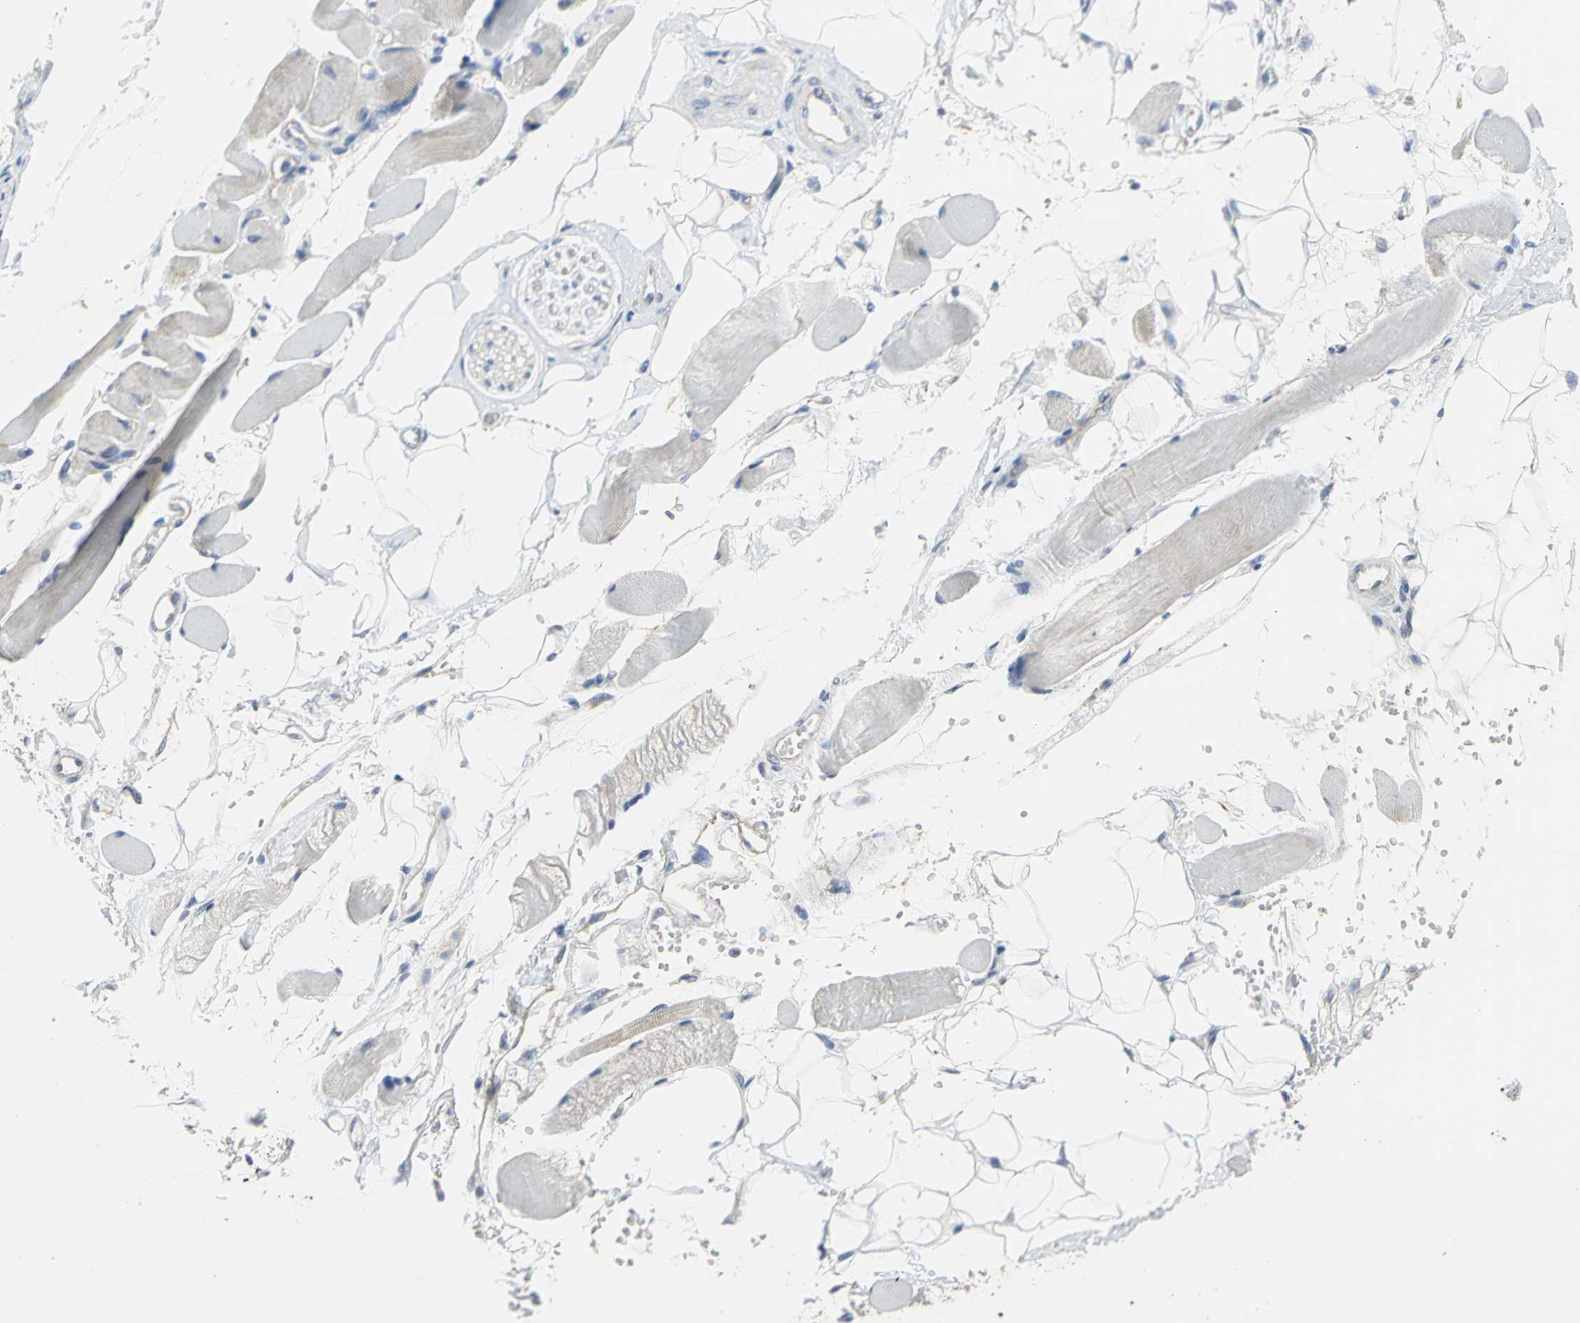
{"staining": {"intensity": "weak", "quantity": ">75%", "location": "cytoplasmic/membranous"}, "tissue": "skeletal muscle", "cell_type": "Myocytes", "image_type": "normal", "snomed": [{"axis": "morphology", "description": "Normal tissue, NOS"}, {"axis": "topography", "description": "Skeletal muscle"}, {"axis": "topography", "description": "Peripheral nerve tissue"}], "caption": "The photomicrograph shows a brown stain indicating the presence of a protein in the cytoplasmic/membranous of myocytes in skeletal muscle.", "gene": "HTR1F", "patient": {"sex": "female", "age": 84}}